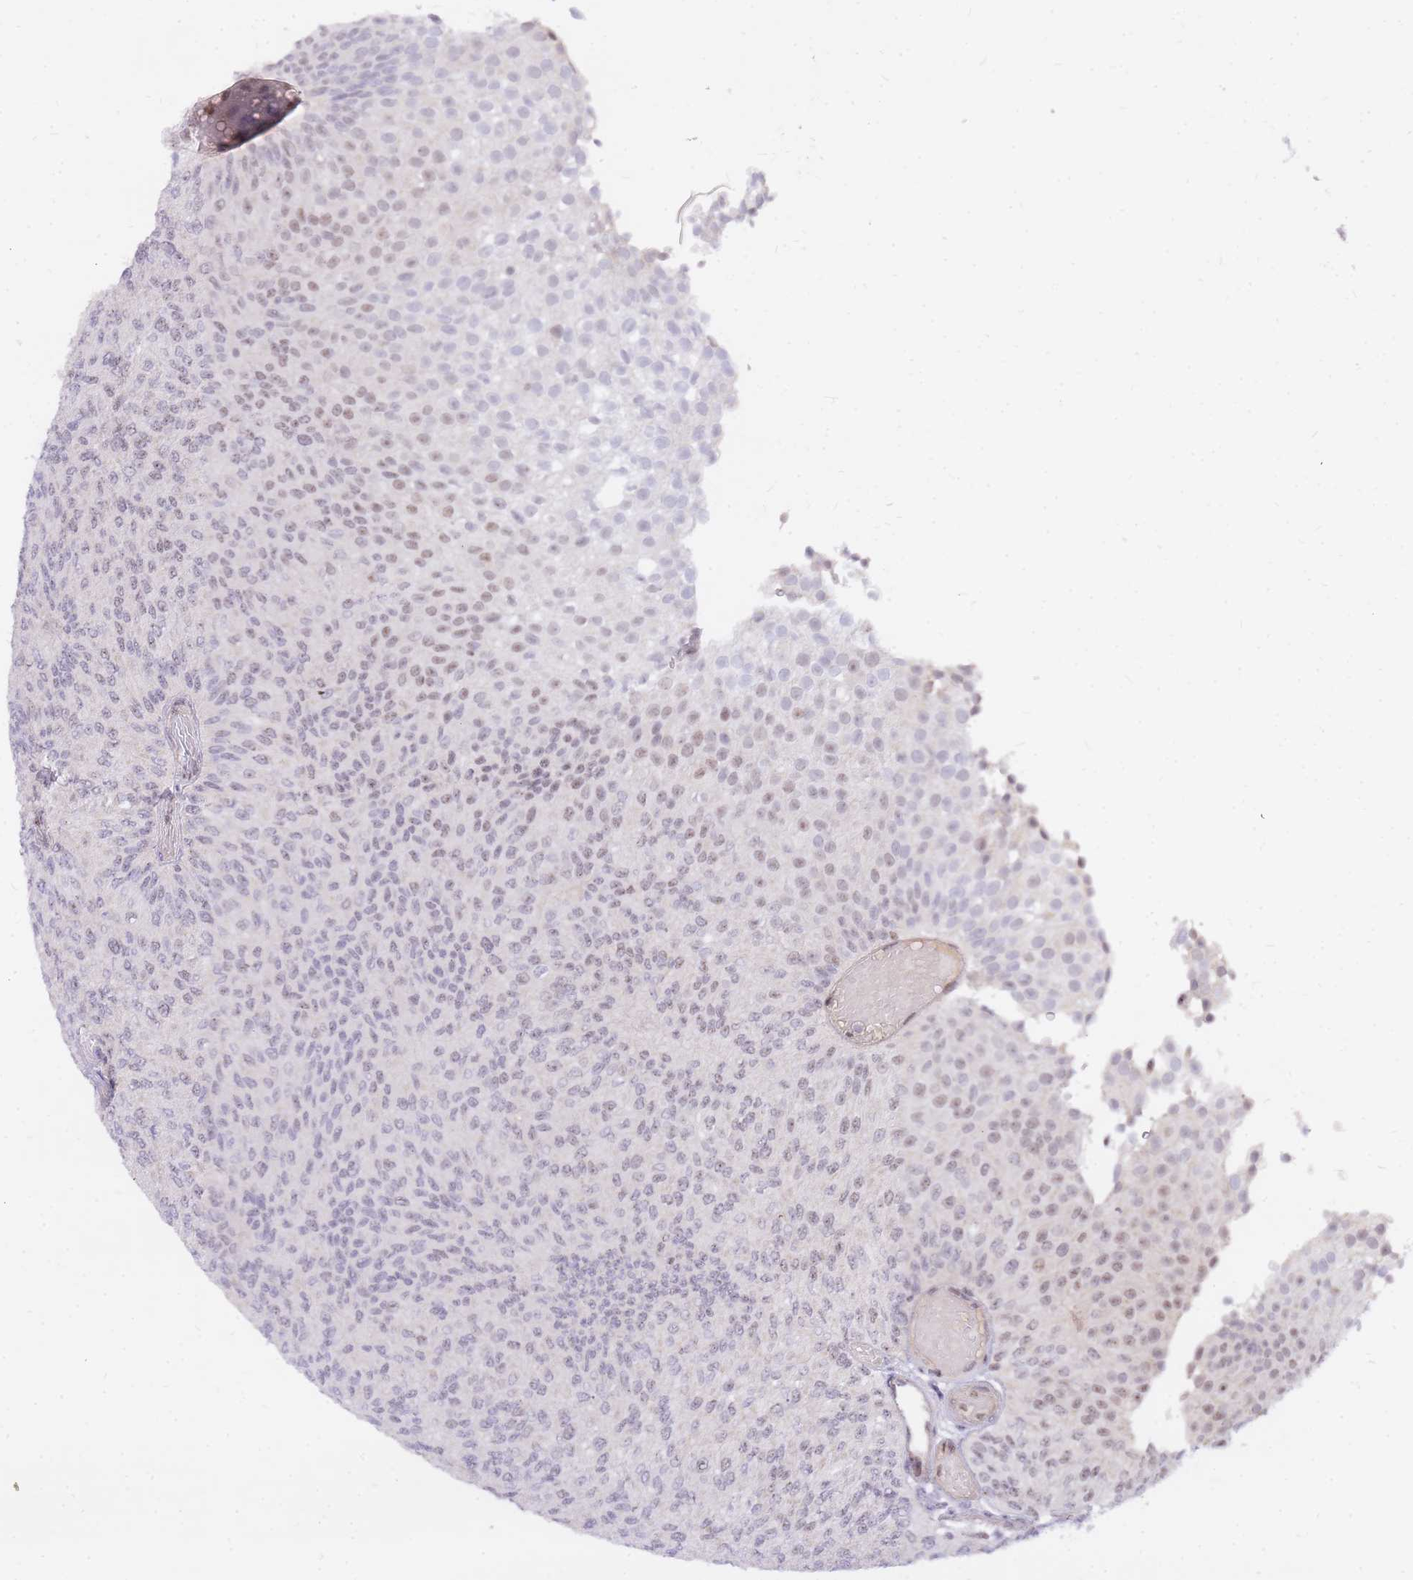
{"staining": {"intensity": "moderate", "quantity": "<25%", "location": "nuclear"}, "tissue": "urothelial cancer", "cell_type": "Tumor cells", "image_type": "cancer", "snomed": [{"axis": "morphology", "description": "Urothelial carcinoma, Low grade"}, {"axis": "topography", "description": "Urinary bladder"}], "caption": "Tumor cells reveal low levels of moderate nuclear positivity in approximately <25% of cells in human urothelial cancer.", "gene": "TLE2", "patient": {"sex": "male", "age": 78}}